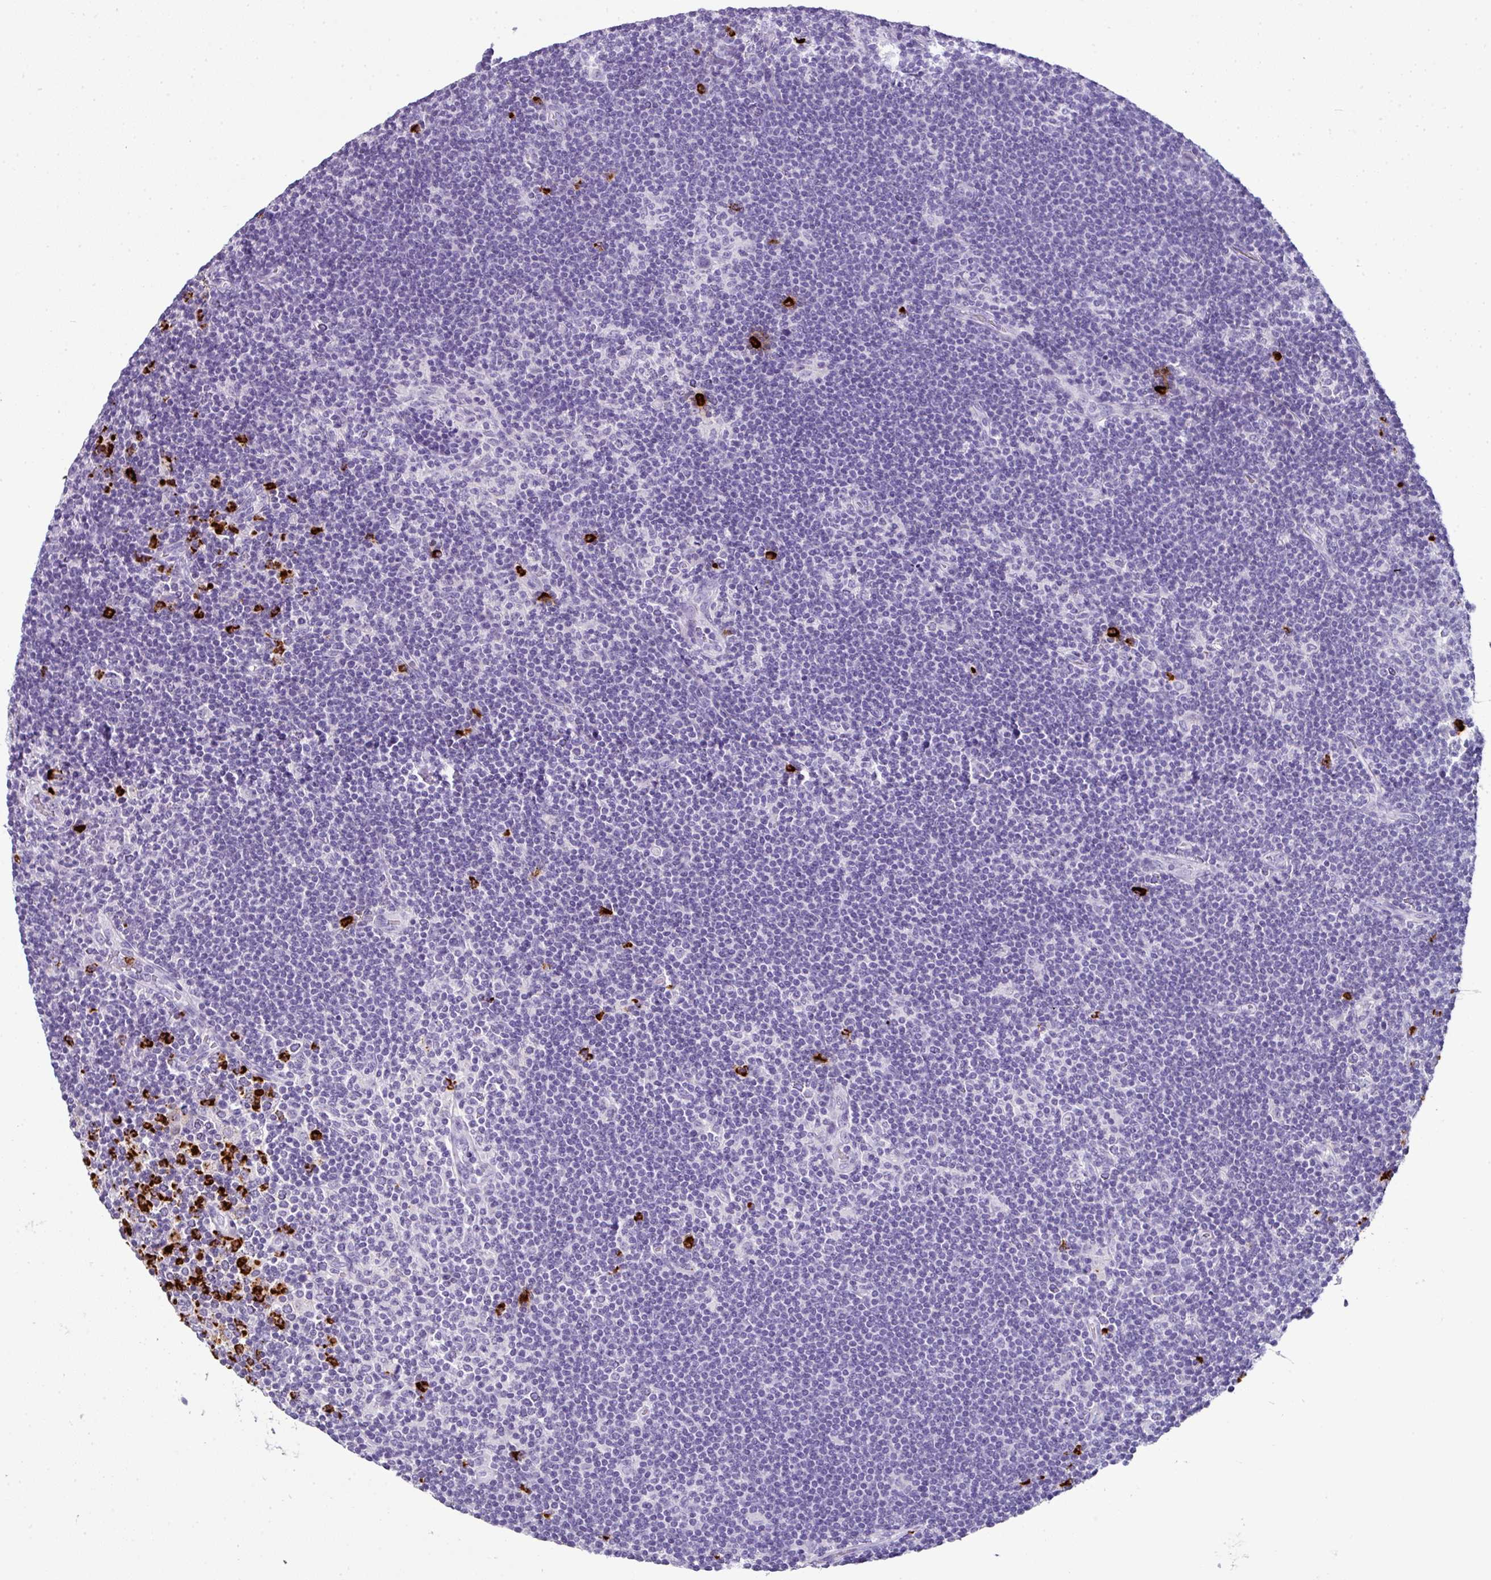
{"staining": {"intensity": "negative", "quantity": "none", "location": "none"}, "tissue": "lymphoma", "cell_type": "Tumor cells", "image_type": "cancer", "snomed": [{"axis": "morphology", "description": "Hodgkin's disease, NOS"}, {"axis": "topography", "description": "Lymph node"}], "caption": "Immunohistochemistry (IHC) image of neoplastic tissue: human Hodgkin's disease stained with DAB (3,3'-diaminobenzidine) demonstrates no significant protein positivity in tumor cells. (DAB IHC visualized using brightfield microscopy, high magnification).", "gene": "CTSG", "patient": {"sex": "female", "age": 57}}